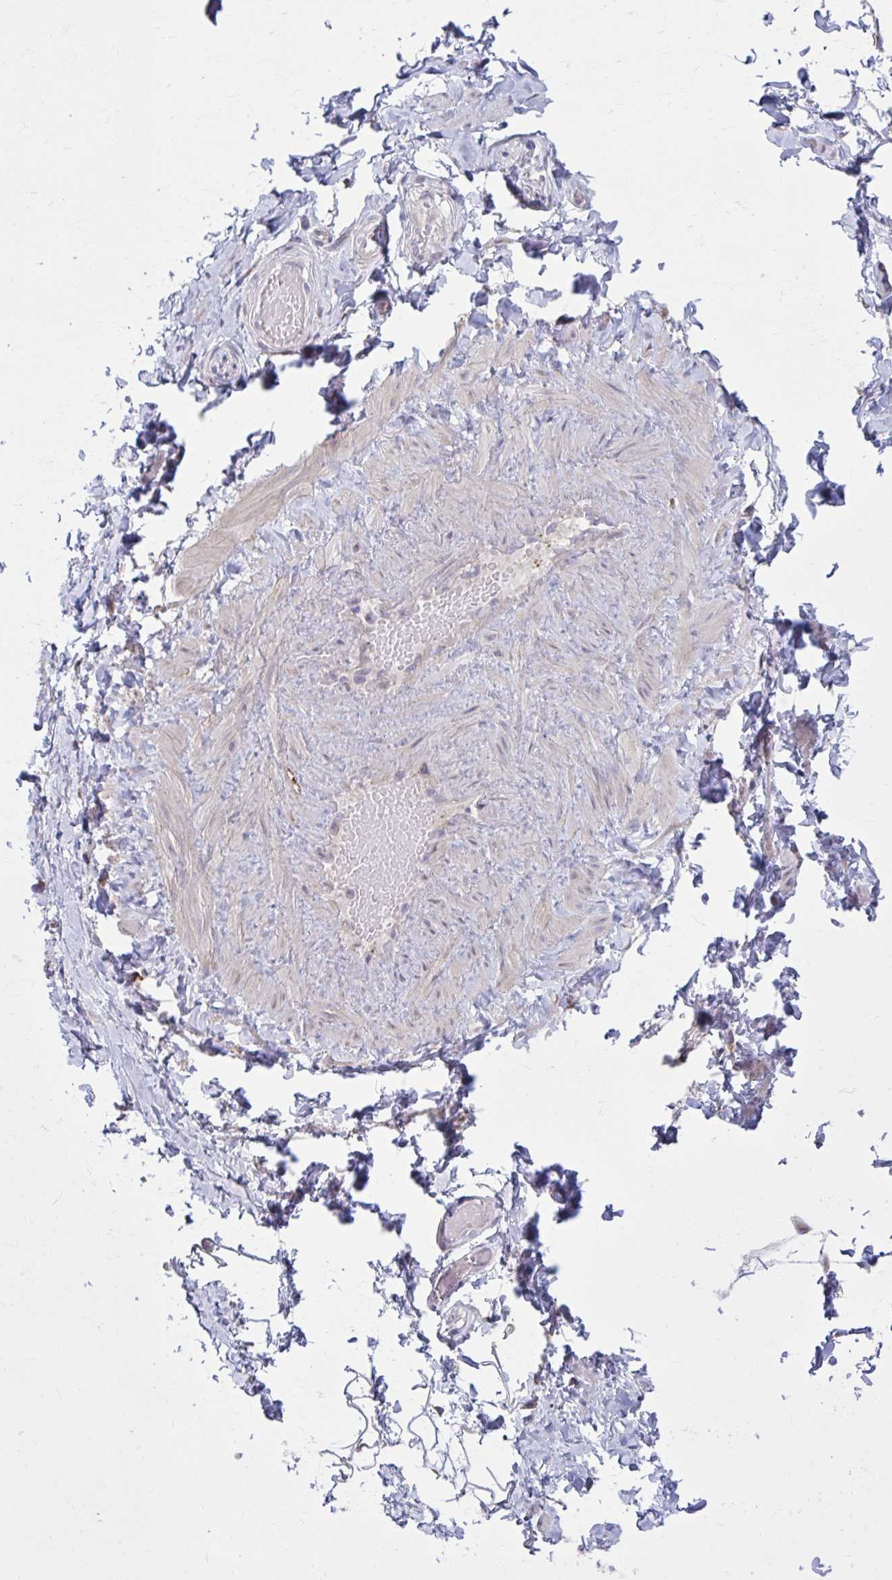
{"staining": {"intensity": "negative", "quantity": "none", "location": "none"}, "tissue": "soft tissue", "cell_type": "Fibroblasts", "image_type": "normal", "snomed": [{"axis": "morphology", "description": "Normal tissue, NOS"}, {"axis": "topography", "description": "Soft tissue"}, {"axis": "topography", "description": "Adipose tissue"}, {"axis": "topography", "description": "Vascular tissue"}, {"axis": "topography", "description": "Peripheral nerve tissue"}], "caption": "DAB (3,3'-diaminobenzidine) immunohistochemical staining of benign soft tissue shows no significant staining in fibroblasts. The staining is performed using DAB (3,3'-diaminobenzidine) brown chromogen with nuclei counter-stained in using hematoxylin.", "gene": "CHST3", "patient": {"sex": "male", "age": 29}}